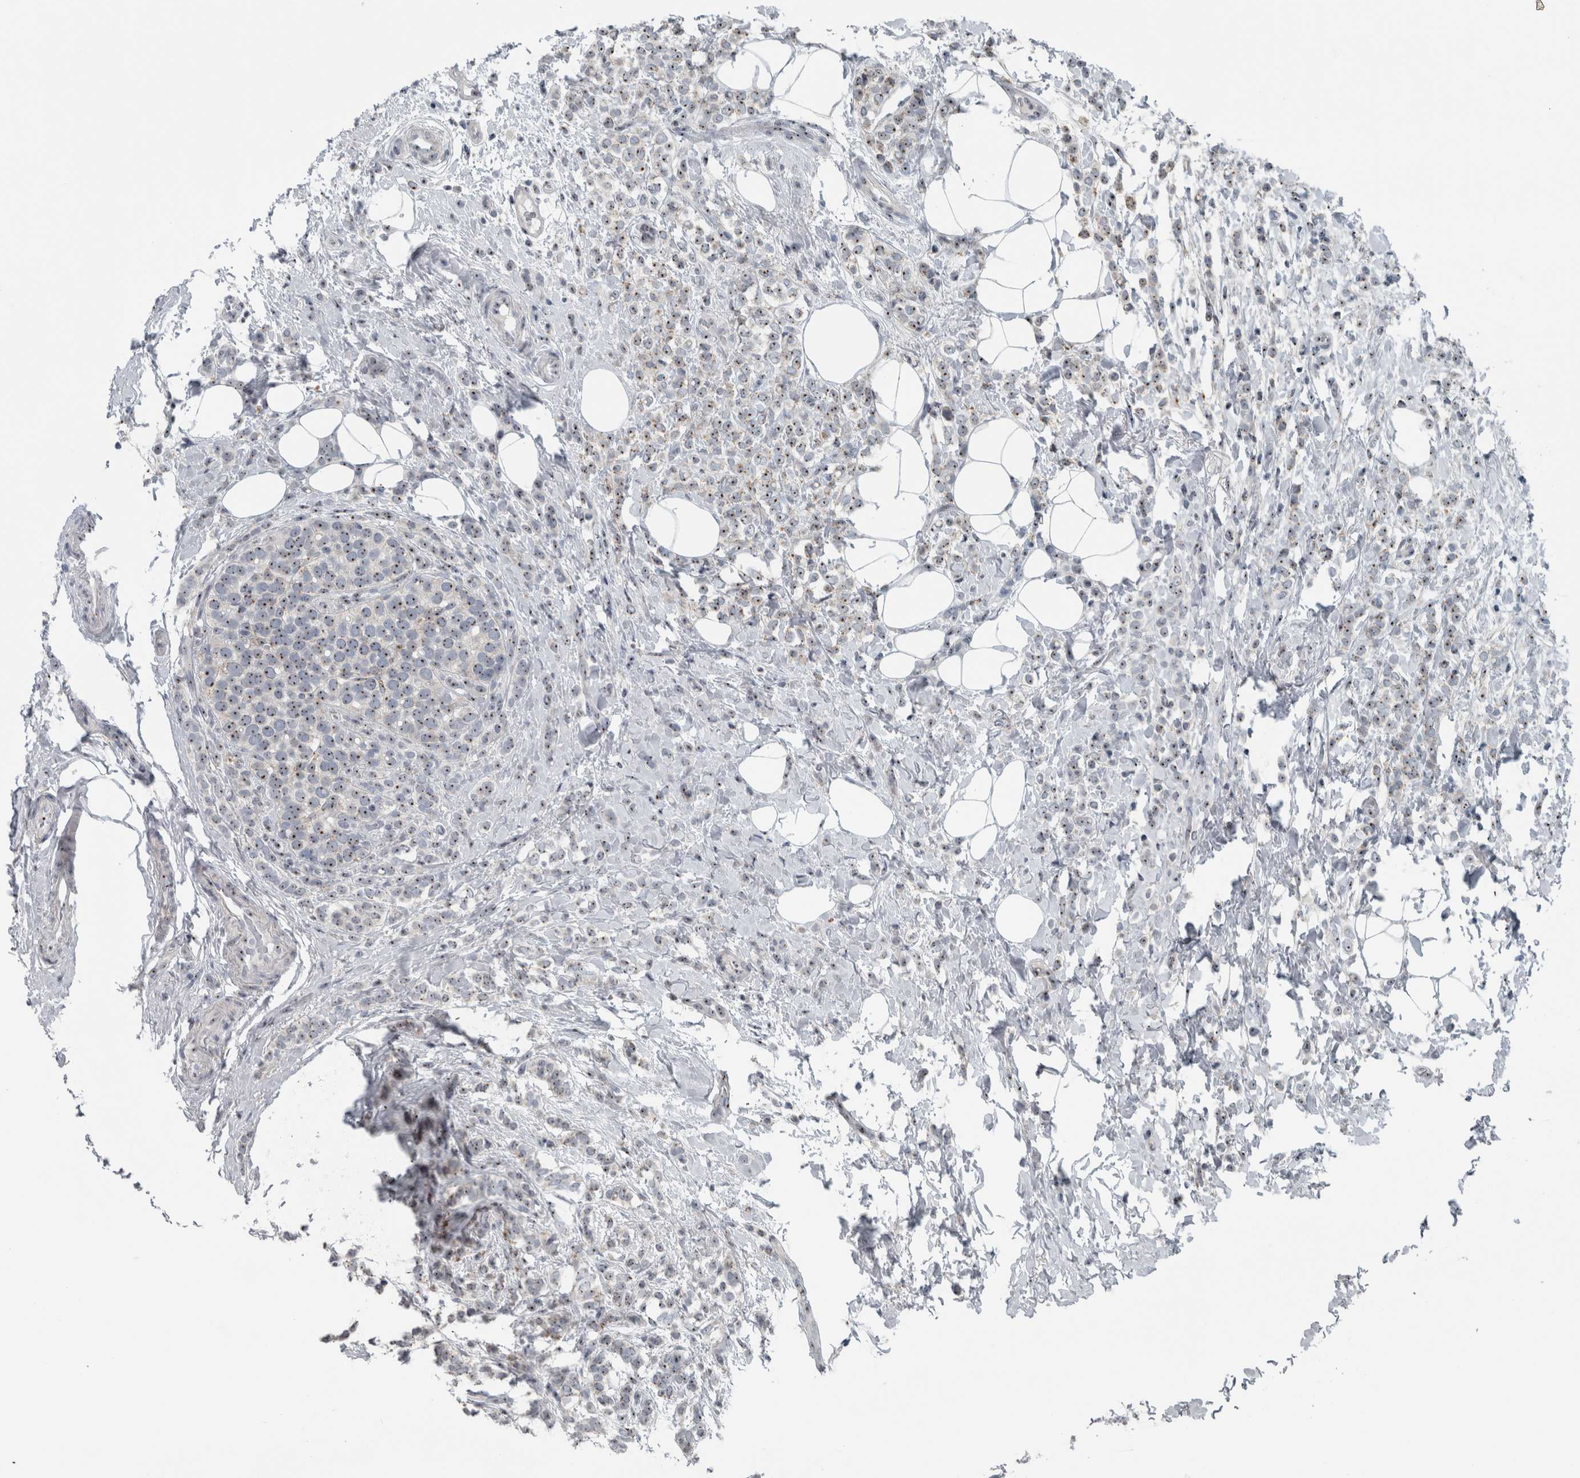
{"staining": {"intensity": "weak", "quantity": ">75%", "location": "nuclear"}, "tissue": "breast cancer", "cell_type": "Tumor cells", "image_type": "cancer", "snomed": [{"axis": "morphology", "description": "Lobular carcinoma"}, {"axis": "topography", "description": "Breast"}], "caption": "Breast lobular carcinoma was stained to show a protein in brown. There is low levels of weak nuclear staining in approximately >75% of tumor cells.", "gene": "UTP6", "patient": {"sex": "female", "age": 50}}